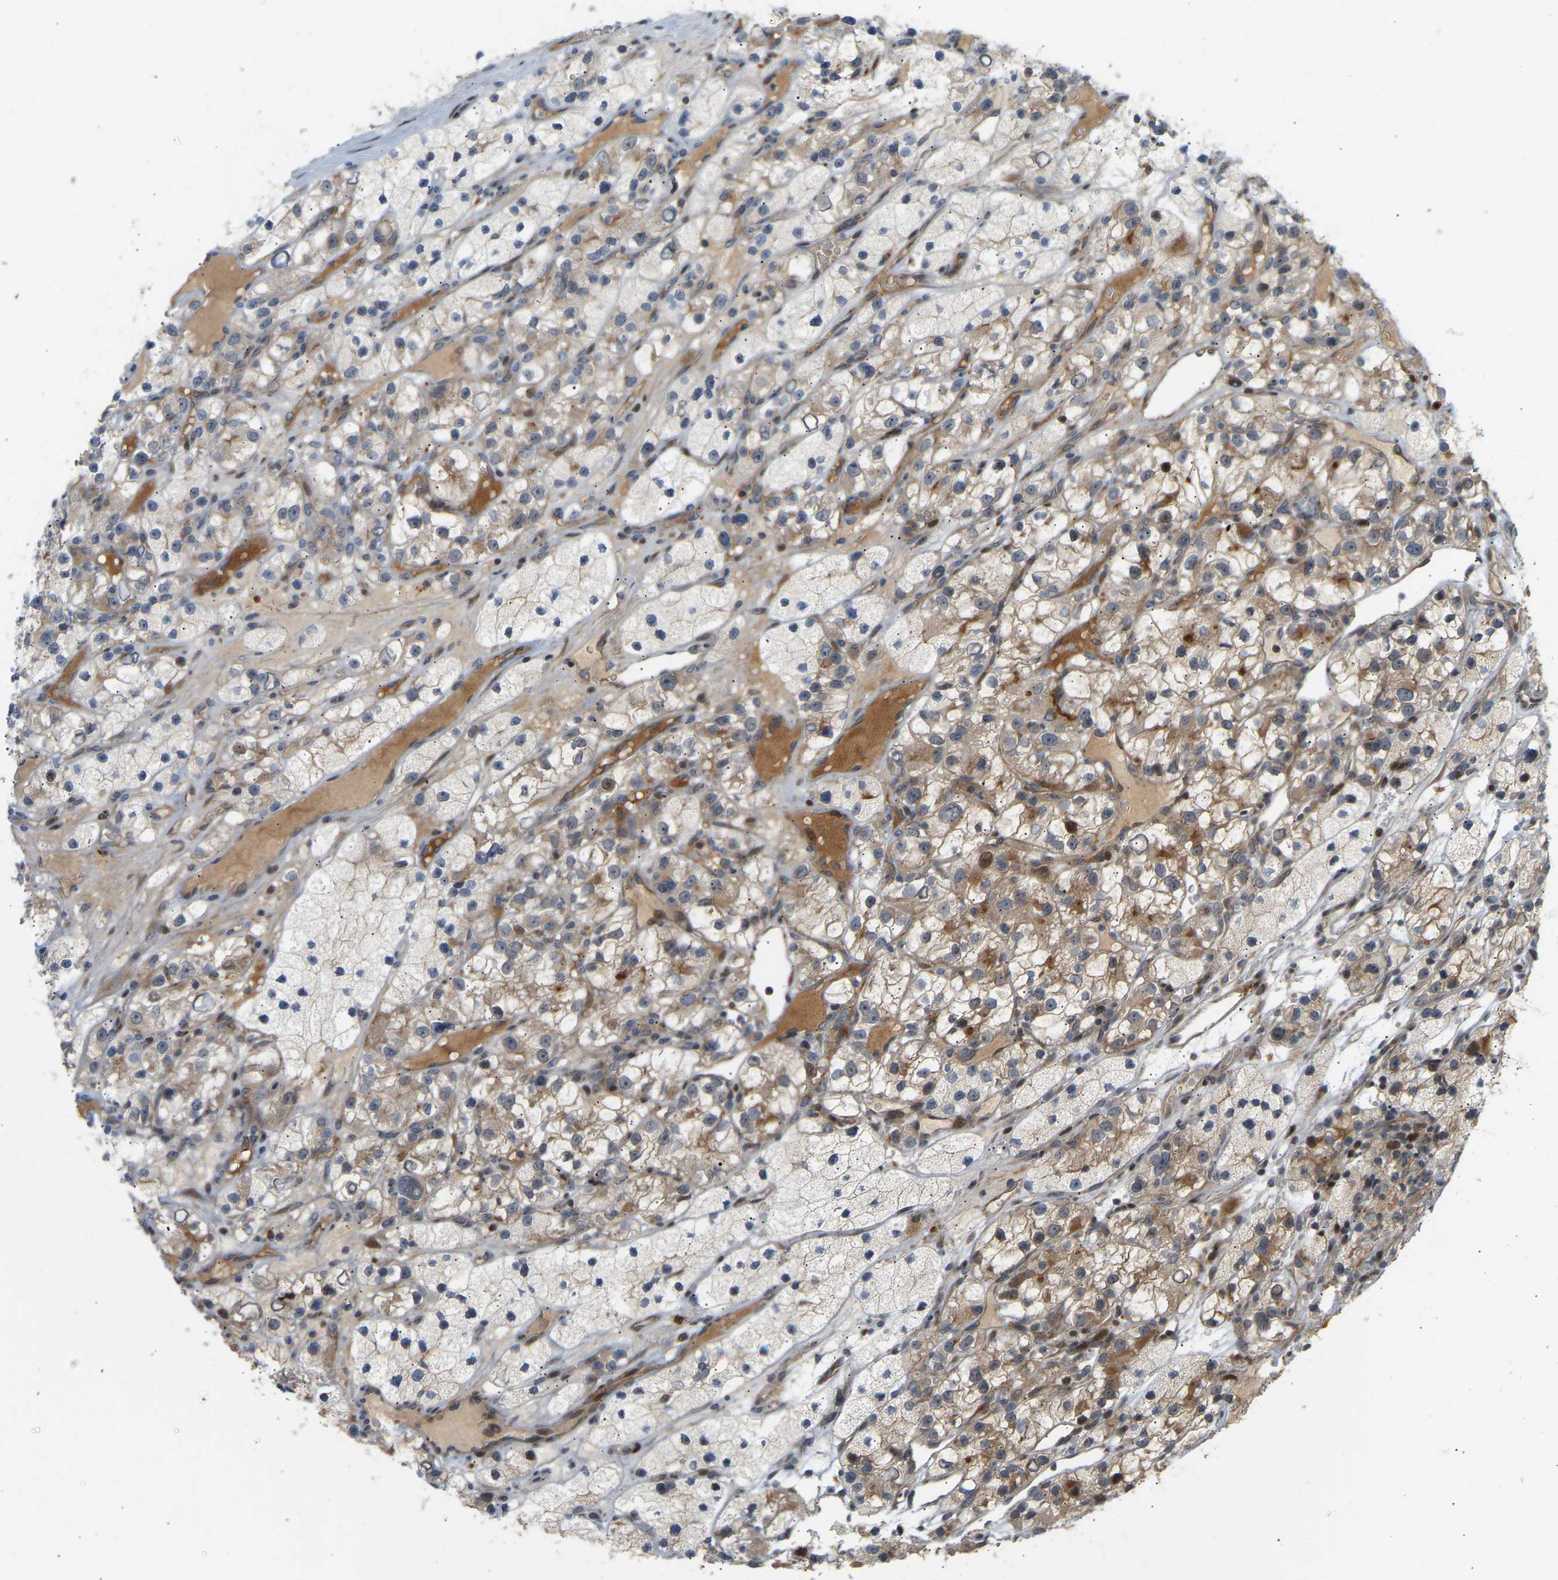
{"staining": {"intensity": "weak", "quantity": "25%-75%", "location": "cytoplasmic/membranous,nuclear"}, "tissue": "renal cancer", "cell_type": "Tumor cells", "image_type": "cancer", "snomed": [{"axis": "morphology", "description": "Adenocarcinoma, NOS"}, {"axis": "topography", "description": "Kidney"}], "caption": "Protein expression analysis of human renal cancer reveals weak cytoplasmic/membranous and nuclear staining in about 25%-75% of tumor cells. (Brightfield microscopy of DAB IHC at high magnification).", "gene": "POGLUT2", "patient": {"sex": "female", "age": 57}}